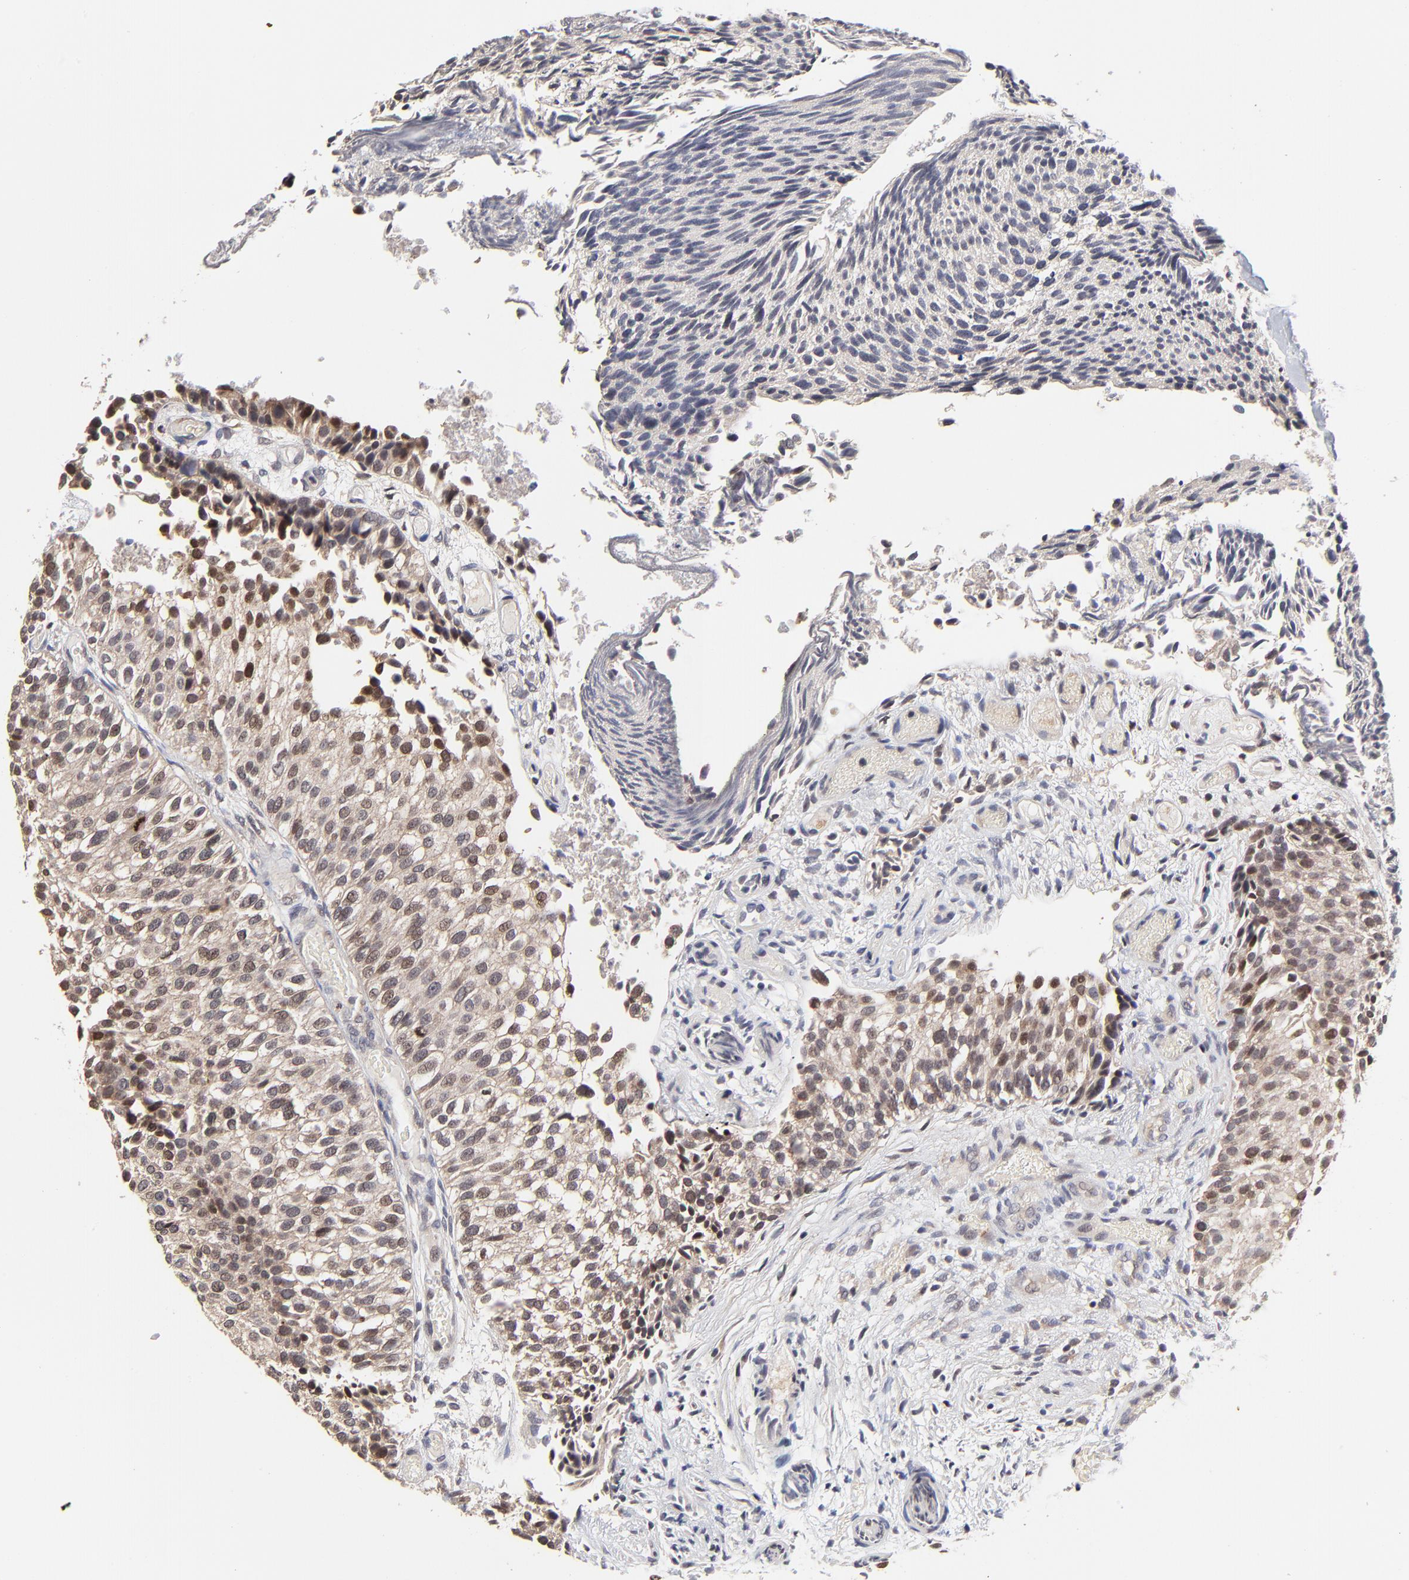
{"staining": {"intensity": "weak", "quantity": ">75%", "location": "cytoplasmic/membranous"}, "tissue": "urothelial cancer", "cell_type": "Tumor cells", "image_type": "cancer", "snomed": [{"axis": "morphology", "description": "Urothelial carcinoma, Low grade"}, {"axis": "topography", "description": "Urinary bladder"}], "caption": "A brown stain shows weak cytoplasmic/membranous expression of a protein in urothelial cancer tumor cells. (Brightfield microscopy of DAB IHC at high magnification).", "gene": "FRMD8", "patient": {"sex": "male", "age": 84}}